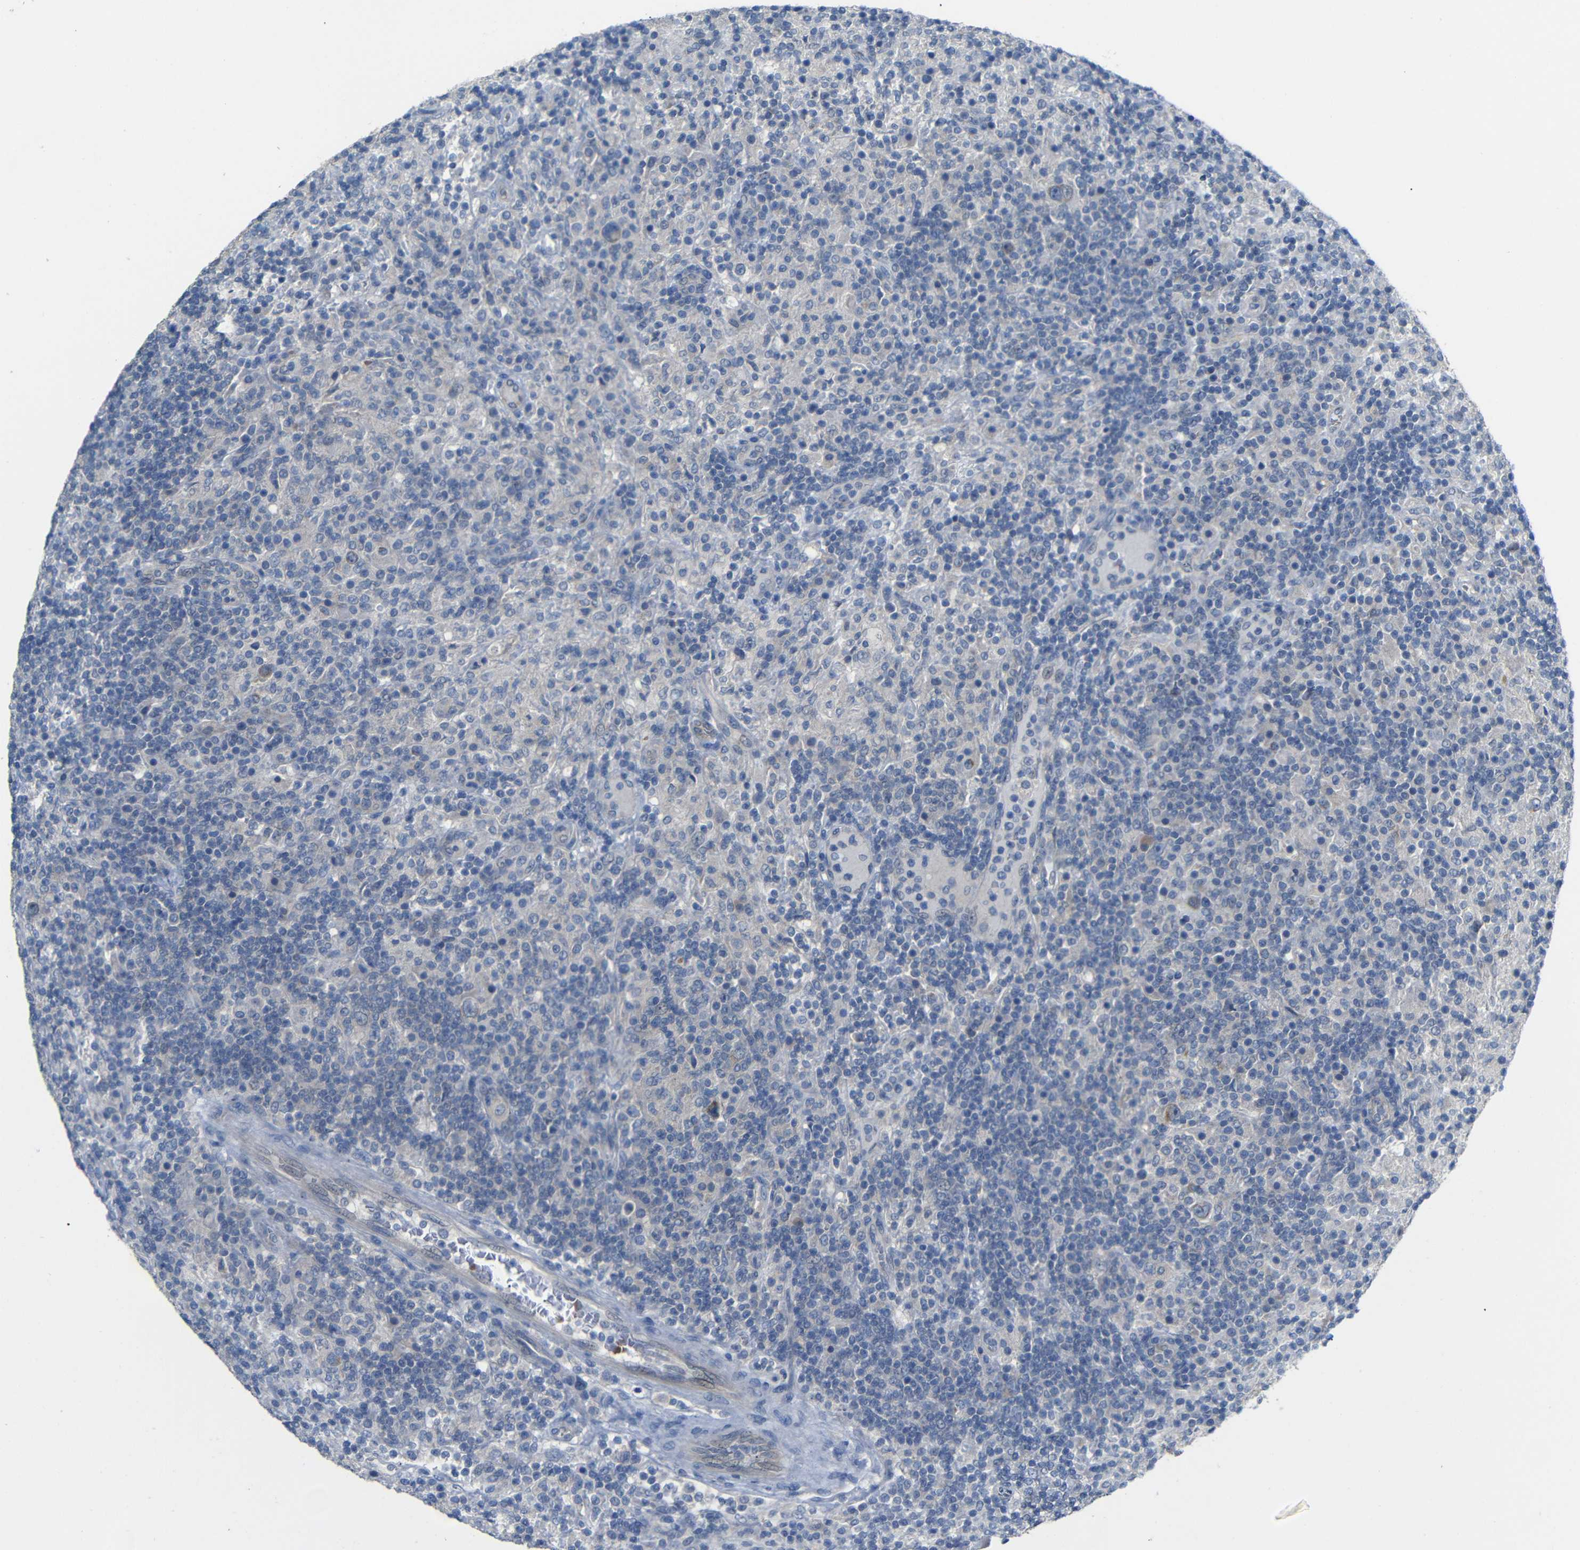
{"staining": {"intensity": "weak", "quantity": "25%-75%", "location": "cytoplasmic/membranous"}, "tissue": "lymphoma", "cell_type": "Tumor cells", "image_type": "cancer", "snomed": [{"axis": "morphology", "description": "Hodgkin's disease, NOS"}, {"axis": "topography", "description": "Lymph node"}], "caption": "Immunohistochemical staining of human lymphoma reveals low levels of weak cytoplasmic/membranous protein positivity in about 25%-75% of tumor cells.", "gene": "TBC1D32", "patient": {"sex": "male", "age": 70}}